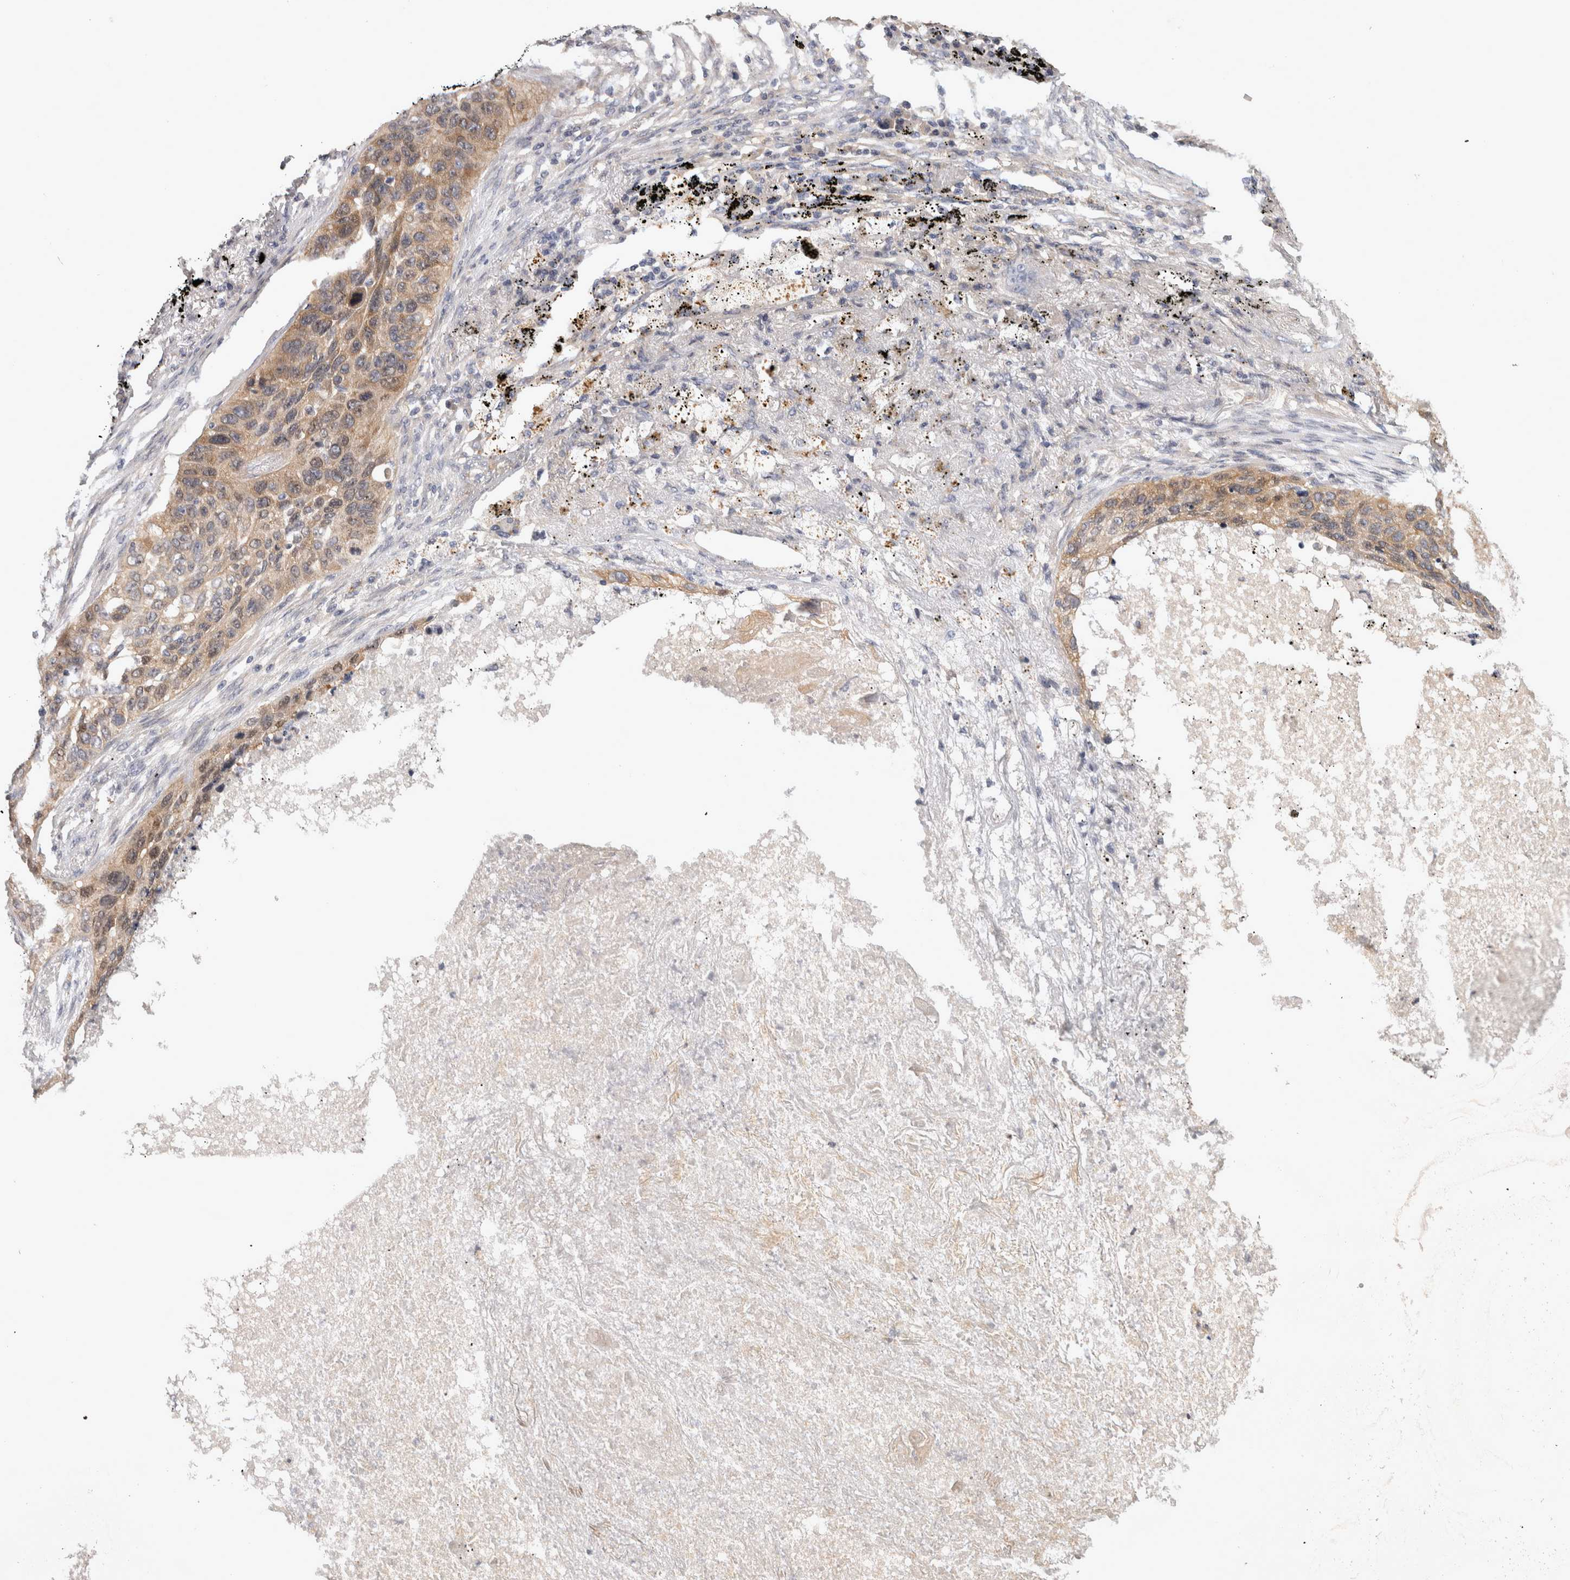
{"staining": {"intensity": "moderate", "quantity": ">75%", "location": "cytoplasmic/membranous"}, "tissue": "lung cancer", "cell_type": "Tumor cells", "image_type": "cancer", "snomed": [{"axis": "morphology", "description": "Squamous cell carcinoma, NOS"}, {"axis": "topography", "description": "Lung"}], "caption": "IHC image of neoplastic tissue: squamous cell carcinoma (lung) stained using immunohistochemistry (IHC) demonstrates medium levels of moderate protein expression localized specifically in the cytoplasmic/membranous of tumor cells, appearing as a cytoplasmic/membranous brown color.", "gene": "PRKCI", "patient": {"sex": "female", "age": 63}}